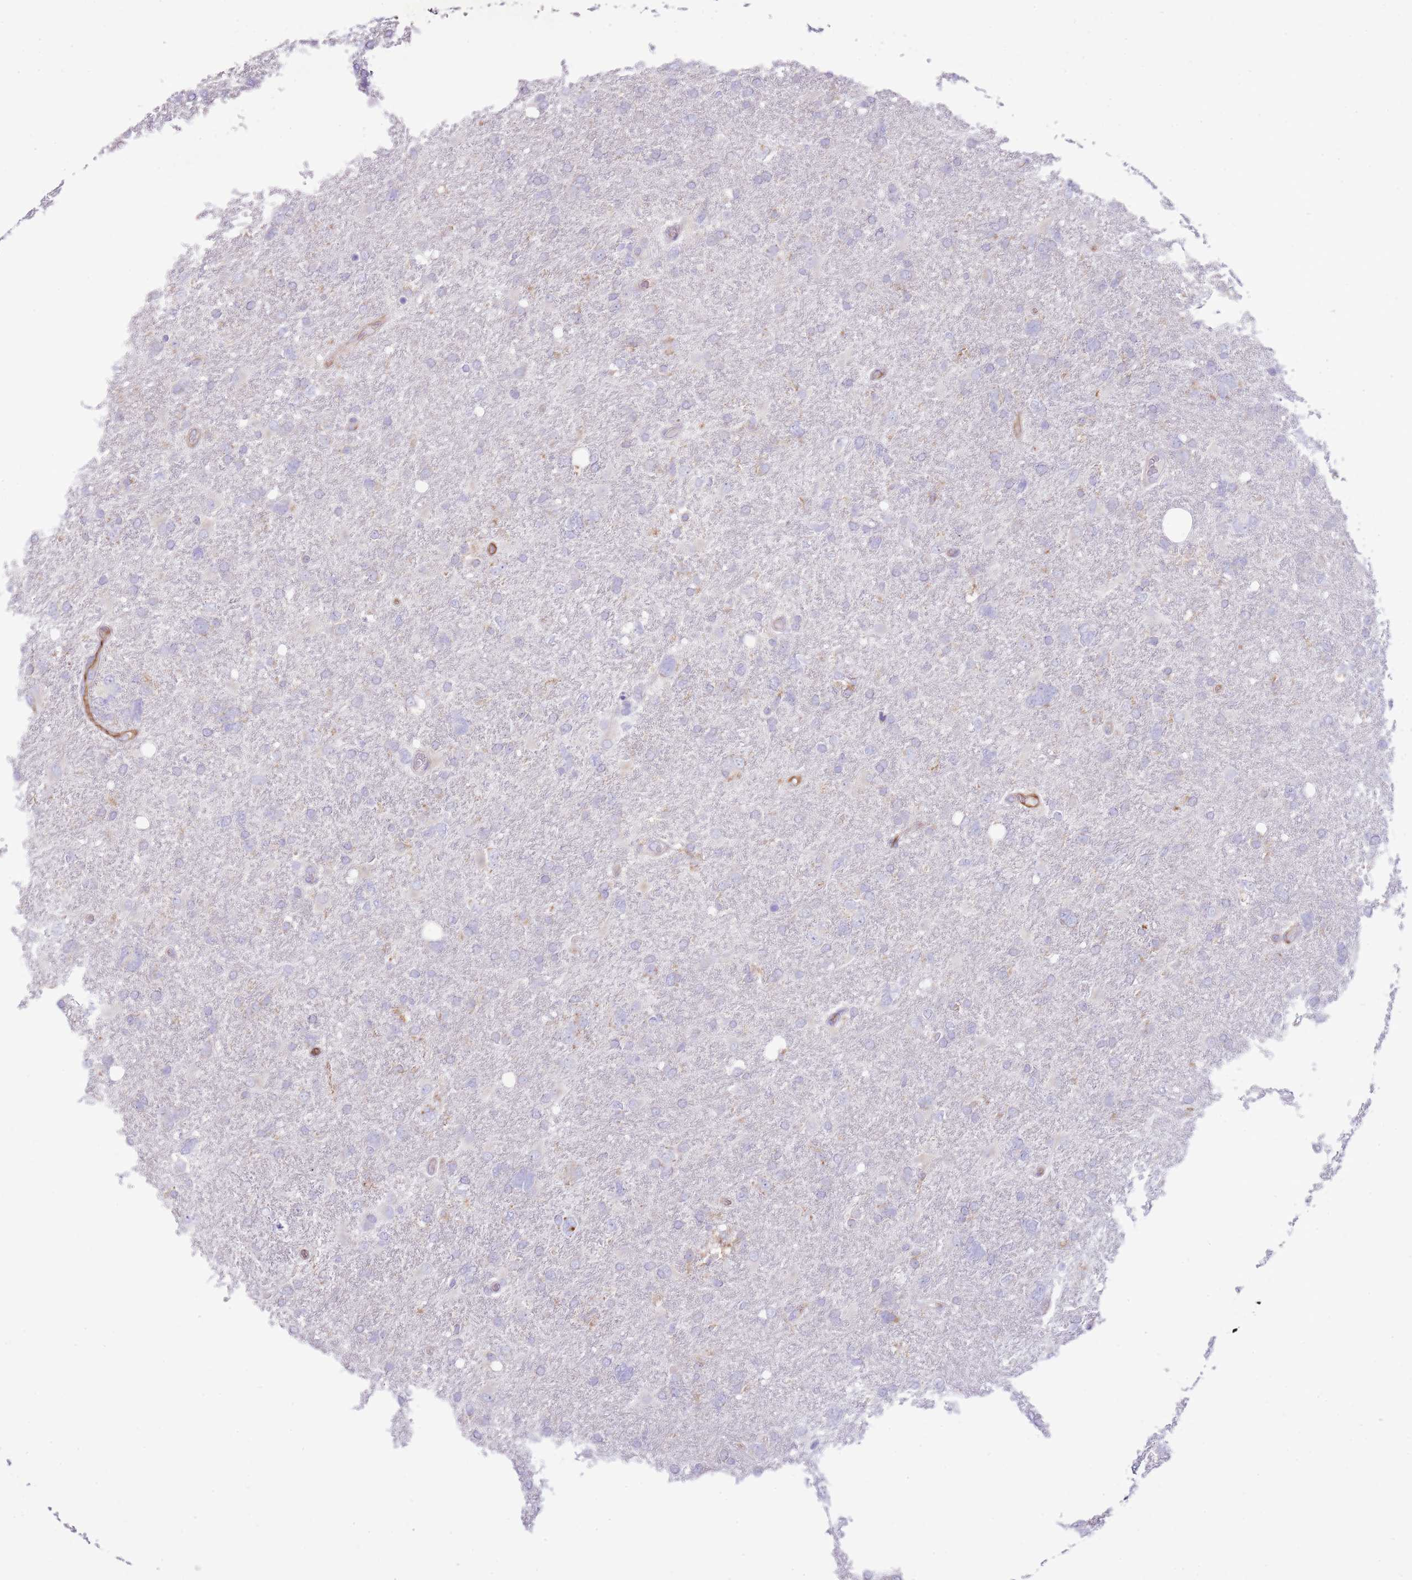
{"staining": {"intensity": "negative", "quantity": "none", "location": "none"}, "tissue": "glioma", "cell_type": "Tumor cells", "image_type": "cancer", "snomed": [{"axis": "morphology", "description": "Glioma, malignant, High grade"}, {"axis": "topography", "description": "Brain"}], "caption": "High magnification brightfield microscopy of glioma stained with DAB (3,3'-diaminobenzidine) (brown) and counterstained with hematoxylin (blue): tumor cells show no significant expression. Brightfield microscopy of immunohistochemistry (IHC) stained with DAB (3,3'-diaminobenzidine) (brown) and hematoxylin (blue), captured at high magnification.", "gene": "OAZ2", "patient": {"sex": "male", "age": 61}}